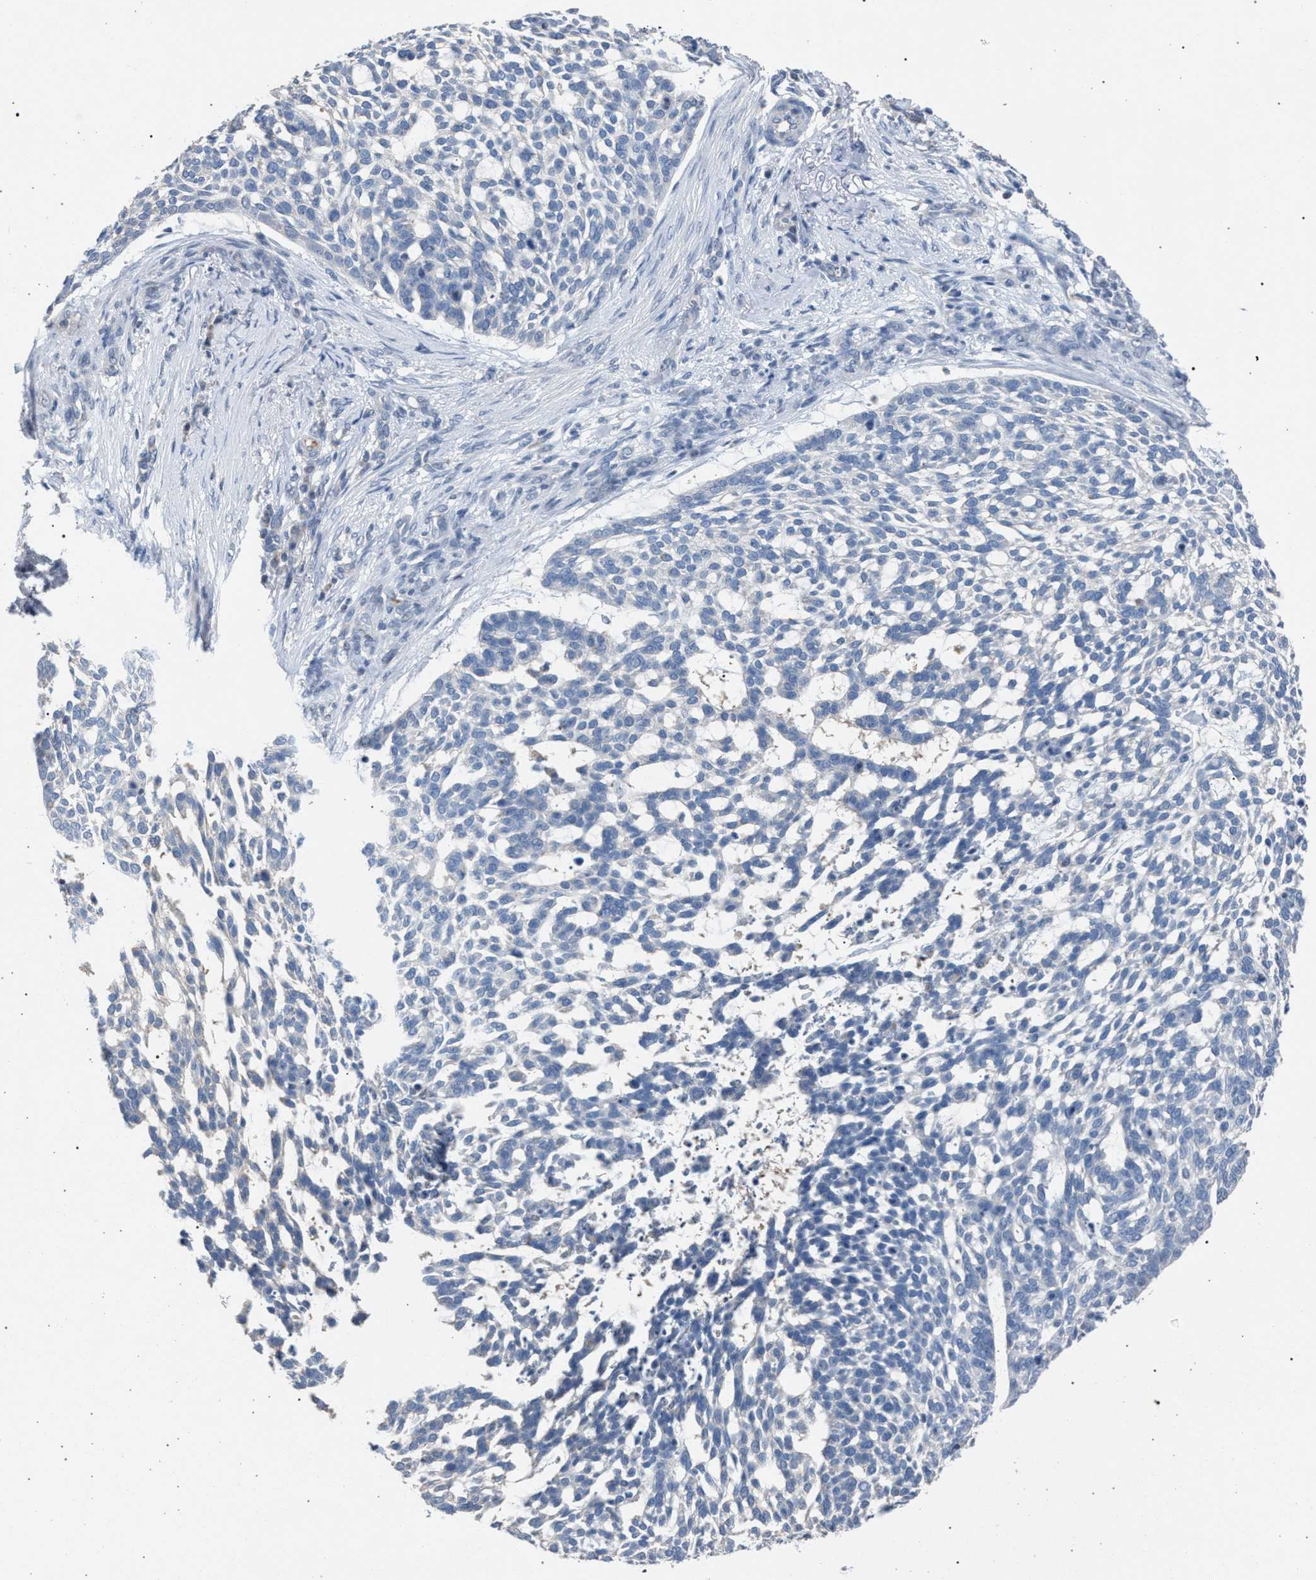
{"staining": {"intensity": "negative", "quantity": "none", "location": "none"}, "tissue": "skin cancer", "cell_type": "Tumor cells", "image_type": "cancer", "snomed": [{"axis": "morphology", "description": "Basal cell carcinoma"}, {"axis": "topography", "description": "Skin"}], "caption": "An image of skin cancer (basal cell carcinoma) stained for a protein exhibits no brown staining in tumor cells.", "gene": "TECPR1", "patient": {"sex": "female", "age": 64}}